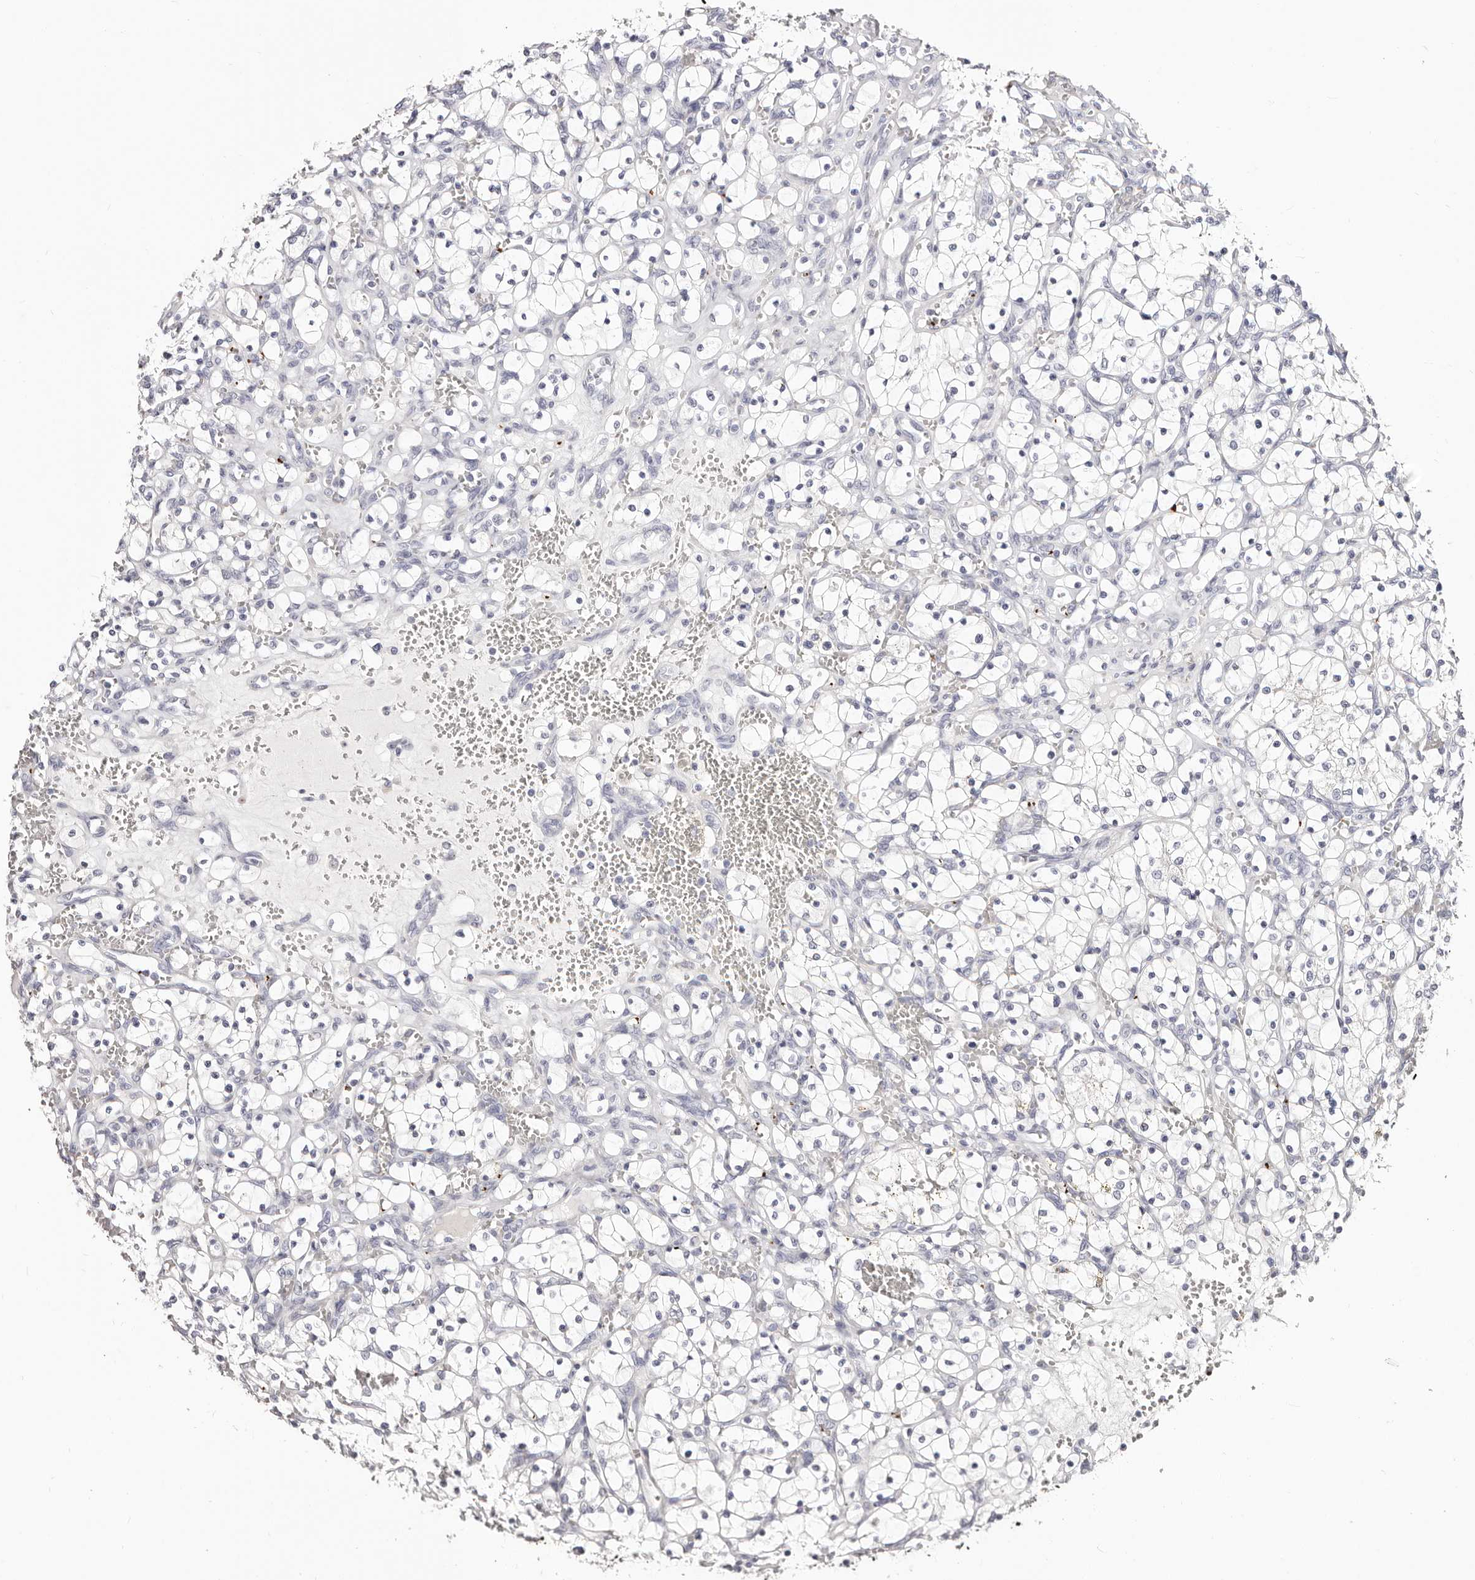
{"staining": {"intensity": "negative", "quantity": "none", "location": "none"}, "tissue": "renal cancer", "cell_type": "Tumor cells", "image_type": "cancer", "snomed": [{"axis": "morphology", "description": "Adenocarcinoma, NOS"}, {"axis": "topography", "description": "Kidney"}], "caption": "Protein analysis of renal adenocarcinoma reveals no significant expression in tumor cells.", "gene": "PF4", "patient": {"sex": "female", "age": 69}}